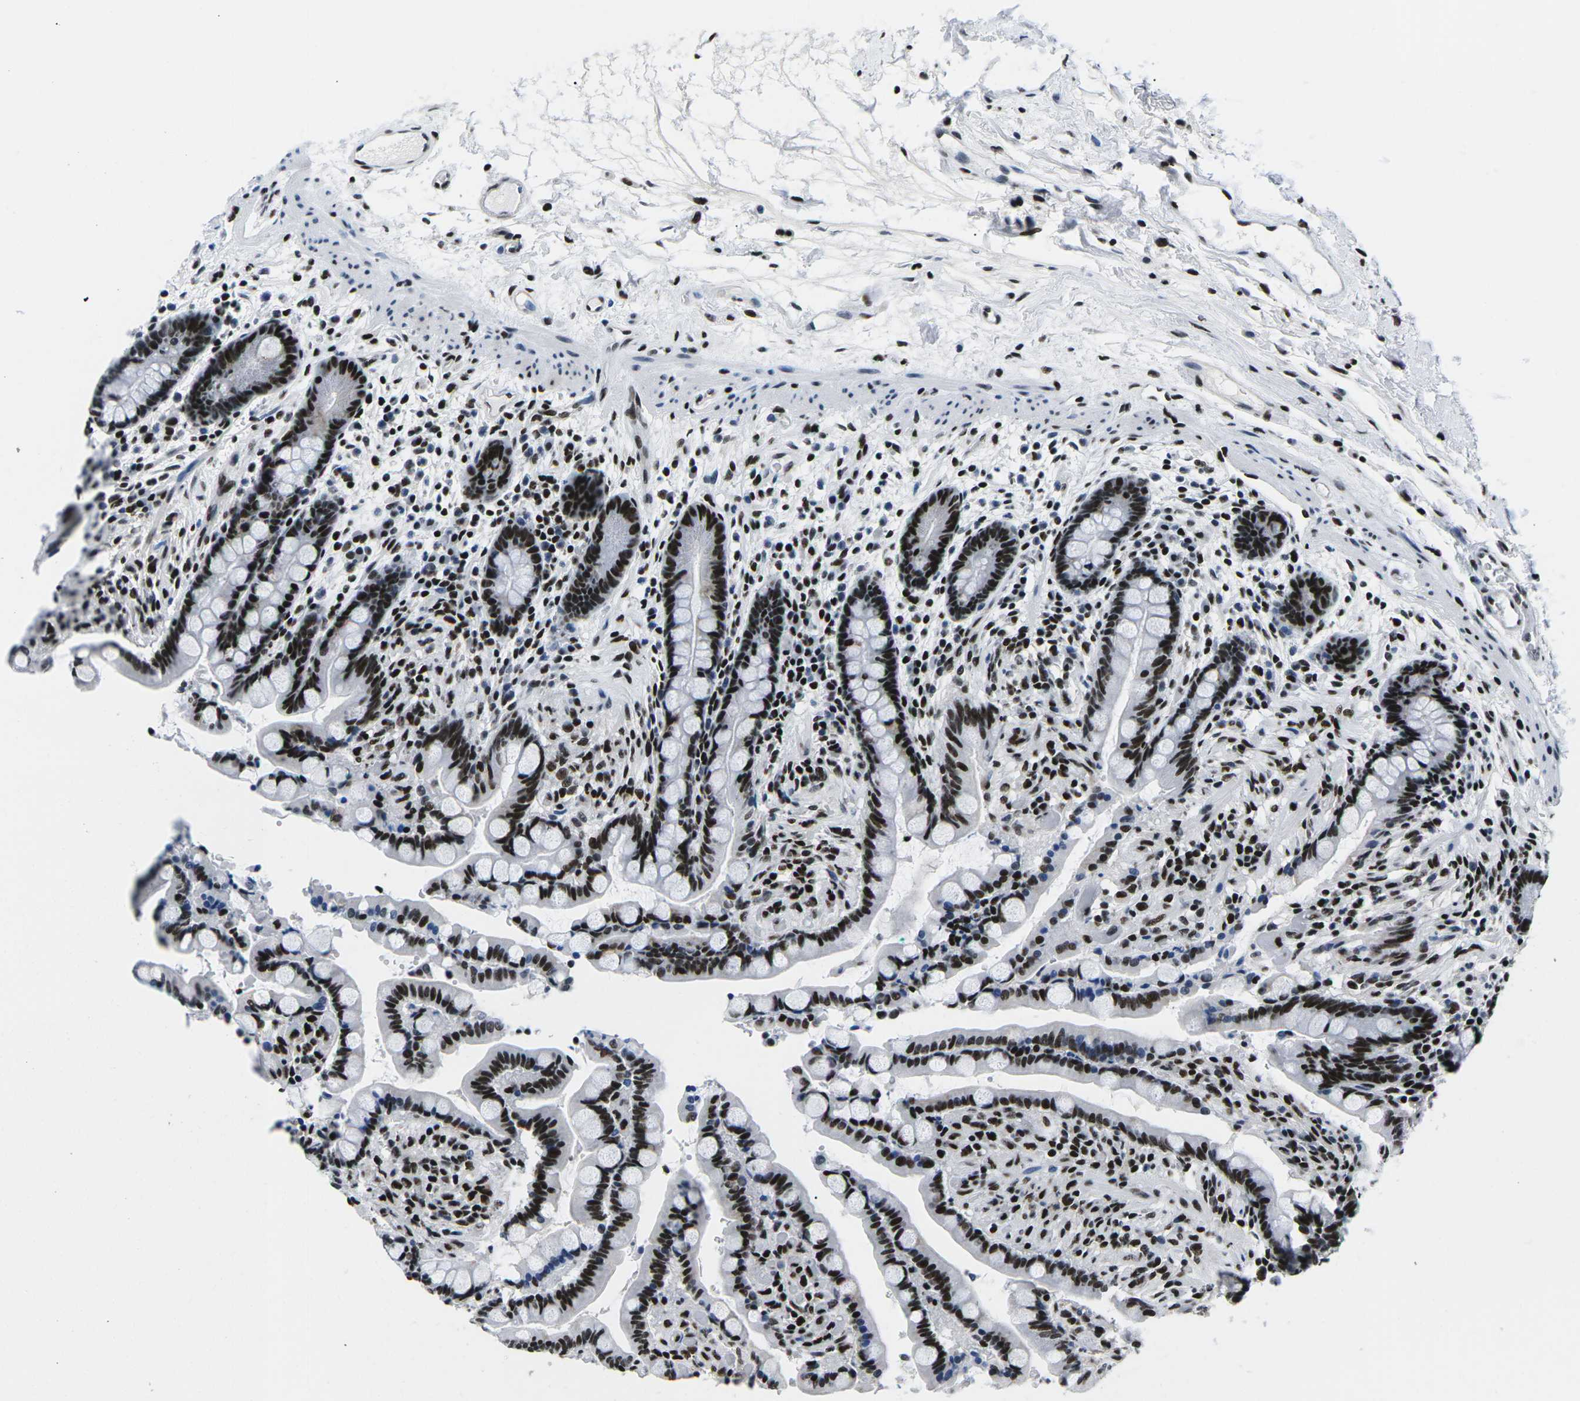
{"staining": {"intensity": "strong", "quantity": ">75%", "location": "nuclear"}, "tissue": "colon", "cell_type": "Endothelial cells", "image_type": "normal", "snomed": [{"axis": "morphology", "description": "Normal tissue, NOS"}, {"axis": "topography", "description": "Colon"}], "caption": "IHC histopathology image of normal colon: human colon stained using IHC shows high levels of strong protein expression localized specifically in the nuclear of endothelial cells, appearing as a nuclear brown color.", "gene": "ATF1", "patient": {"sex": "male", "age": 73}}